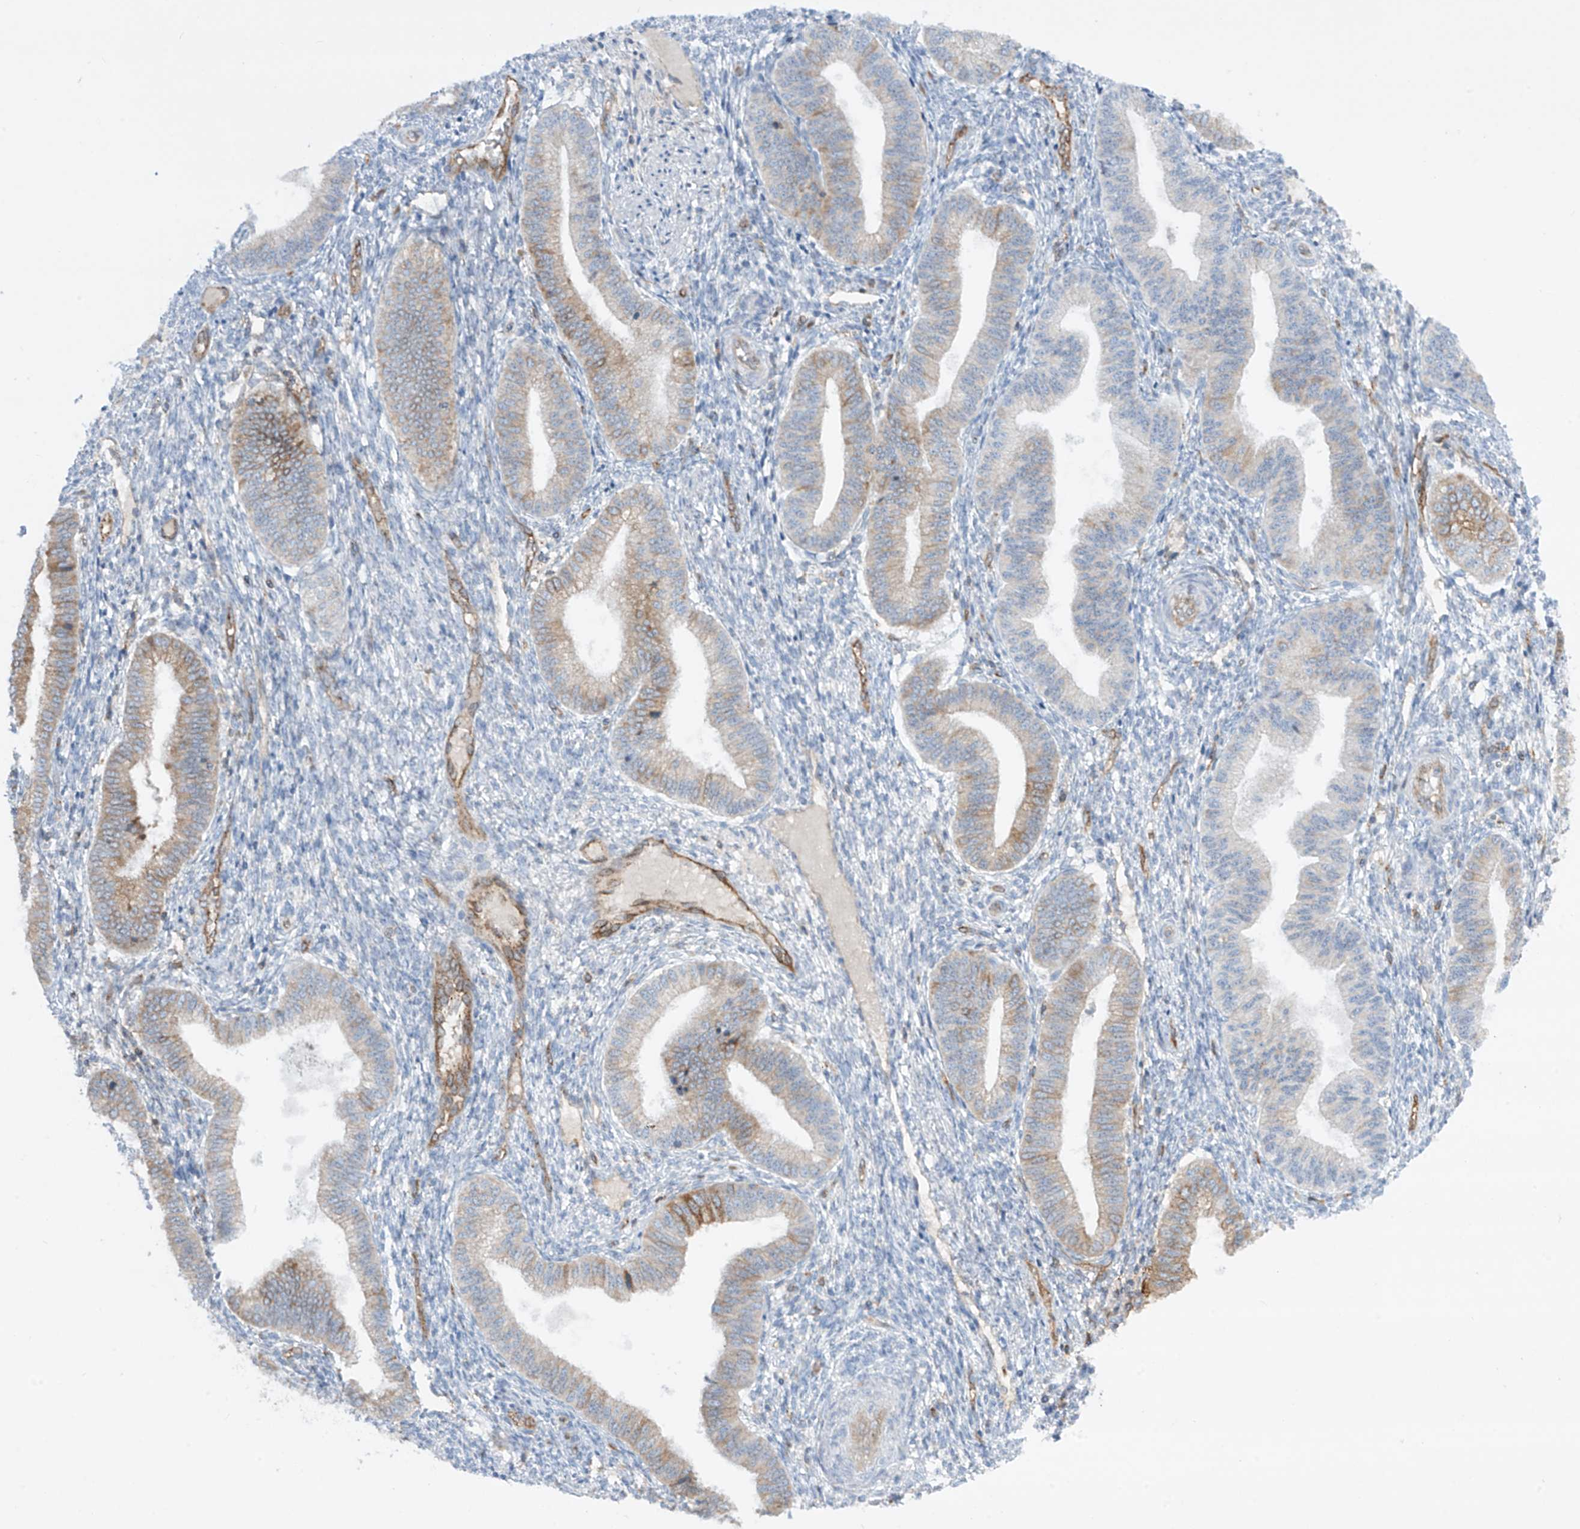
{"staining": {"intensity": "negative", "quantity": "none", "location": "none"}, "tissue": "endometrium", "cell_type": "Cells in endometrial stroma", "image_type": "normal", "snomed": [{"axis": "morphology", "description": "Normal tissue, NOS"}, {"axis": "topography", "description": "Endometrium"}], "caption": "Protein analysis of normal endometrium reveals no significant positivity in cells in endometrial stroma.", "gene": "HLA", "patient": {"sex": "female", "age": 39}}